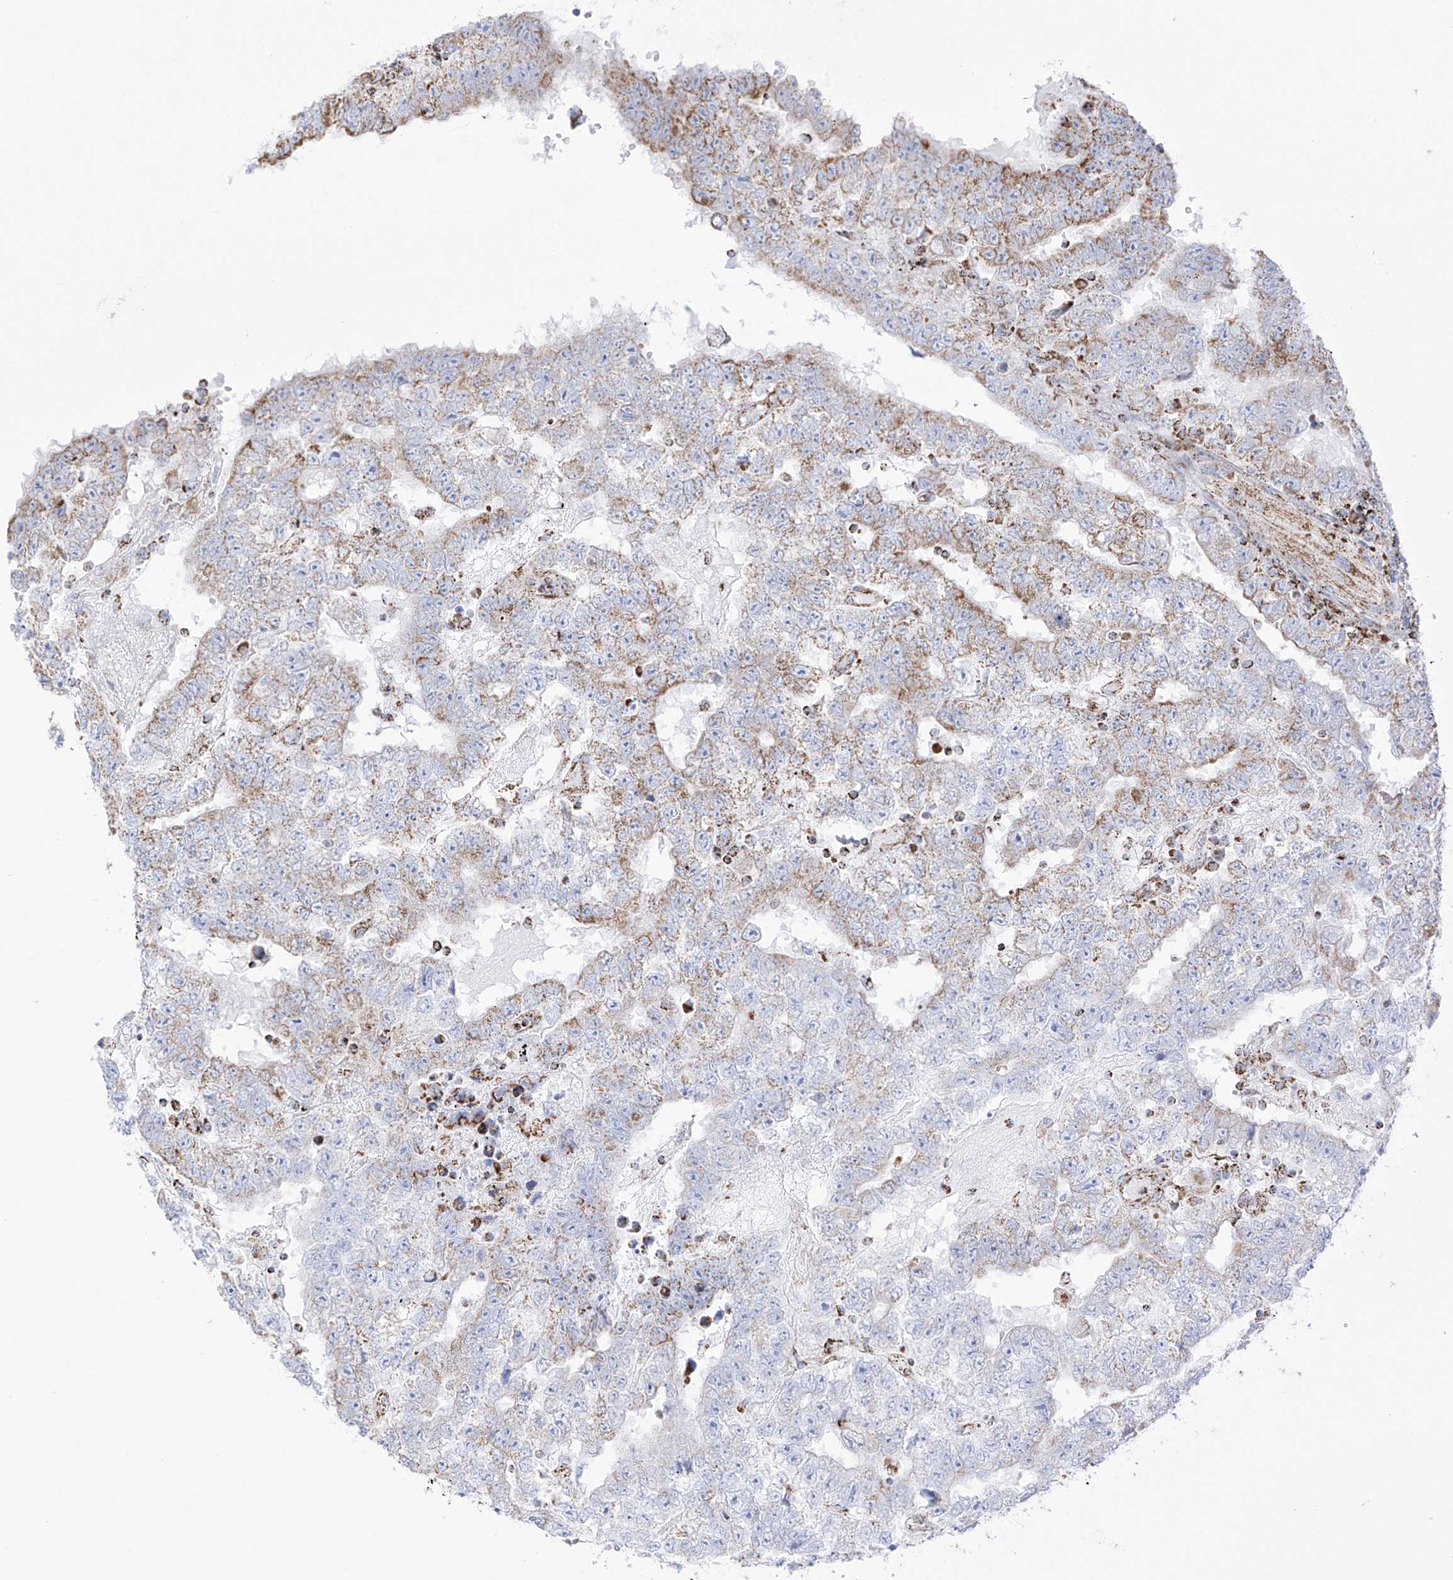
{"staining": {"intensity": "moderate", "quantity": "25%-75%", "location": "cytoplasmic/membranous"}, "tissue": "testis cancer", "cell_type": "Tumor cells", "image_type": "cancer", "snomed": [{"axis": "morphology", "description": "Carcinoma, Embryonal, NOS"}, {"axis": "topography", "description": "Testis"}], "caption": "An image of testis cancer stained for a protein exhibits moderate cytoplasmic/membranous brown staining in tumor cells.", "gene": "XKR3", "patient": {"sex": "male", "age": 25}}